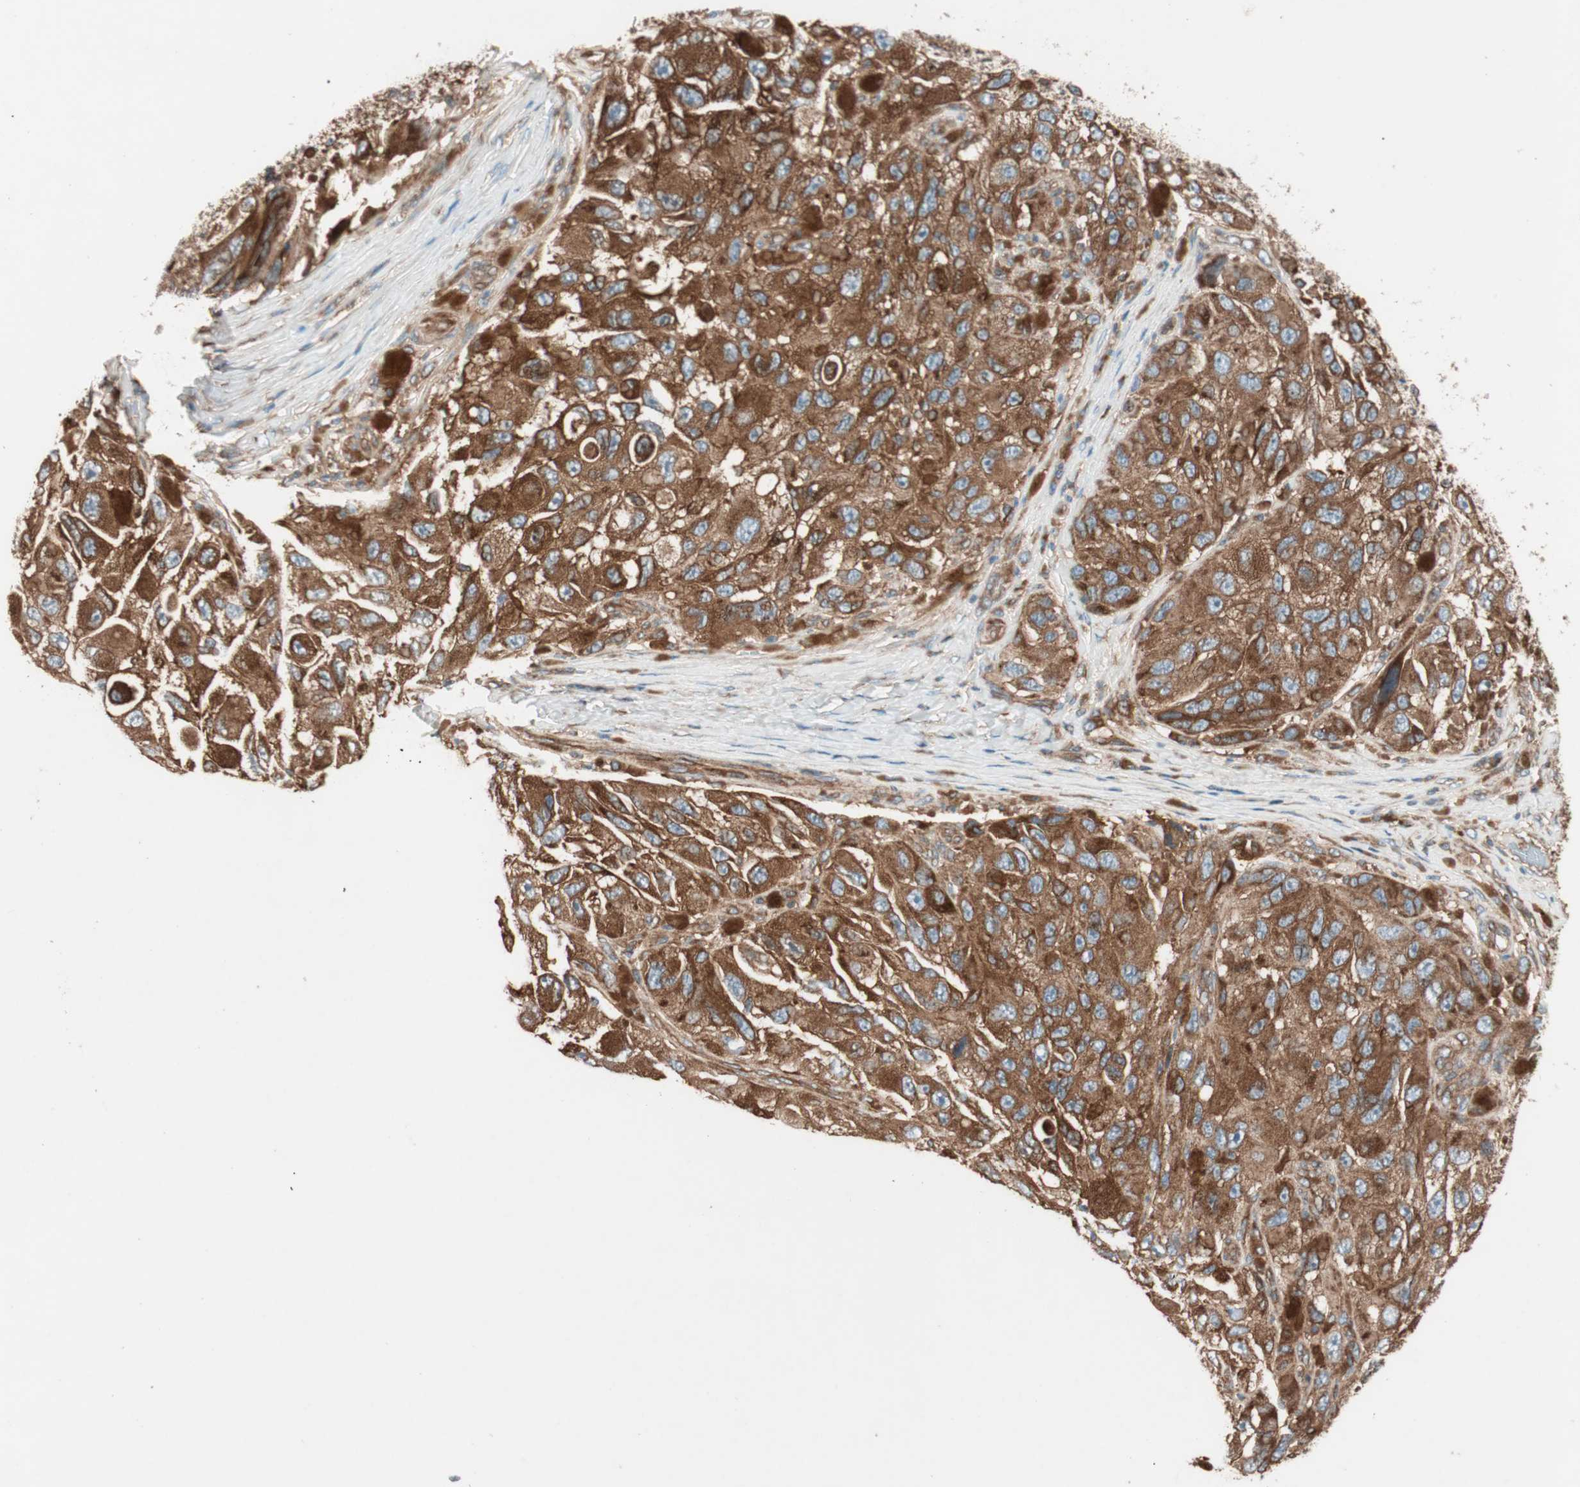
{"staining": {"intensity": "strong", "quantity": ">75%", "location": "cytoplasmic/membranous"}, "tissue": "melanoma", "cell_type": "Tumor cells", "image_type": "cancer", "snomed": [{"axis": "morphology", "description": "Malignant melanoma, NOS"}, {"axis": "topography", "description": "Skin"}], "caption": "This is an image of immunohistochemistry (IHC) staining of melanoma, which shows strong expression in the cytoplasmic/membranous of tumor cells.", "gene": "RAB5A", "patient": {"sex": "female", "age": 73}}